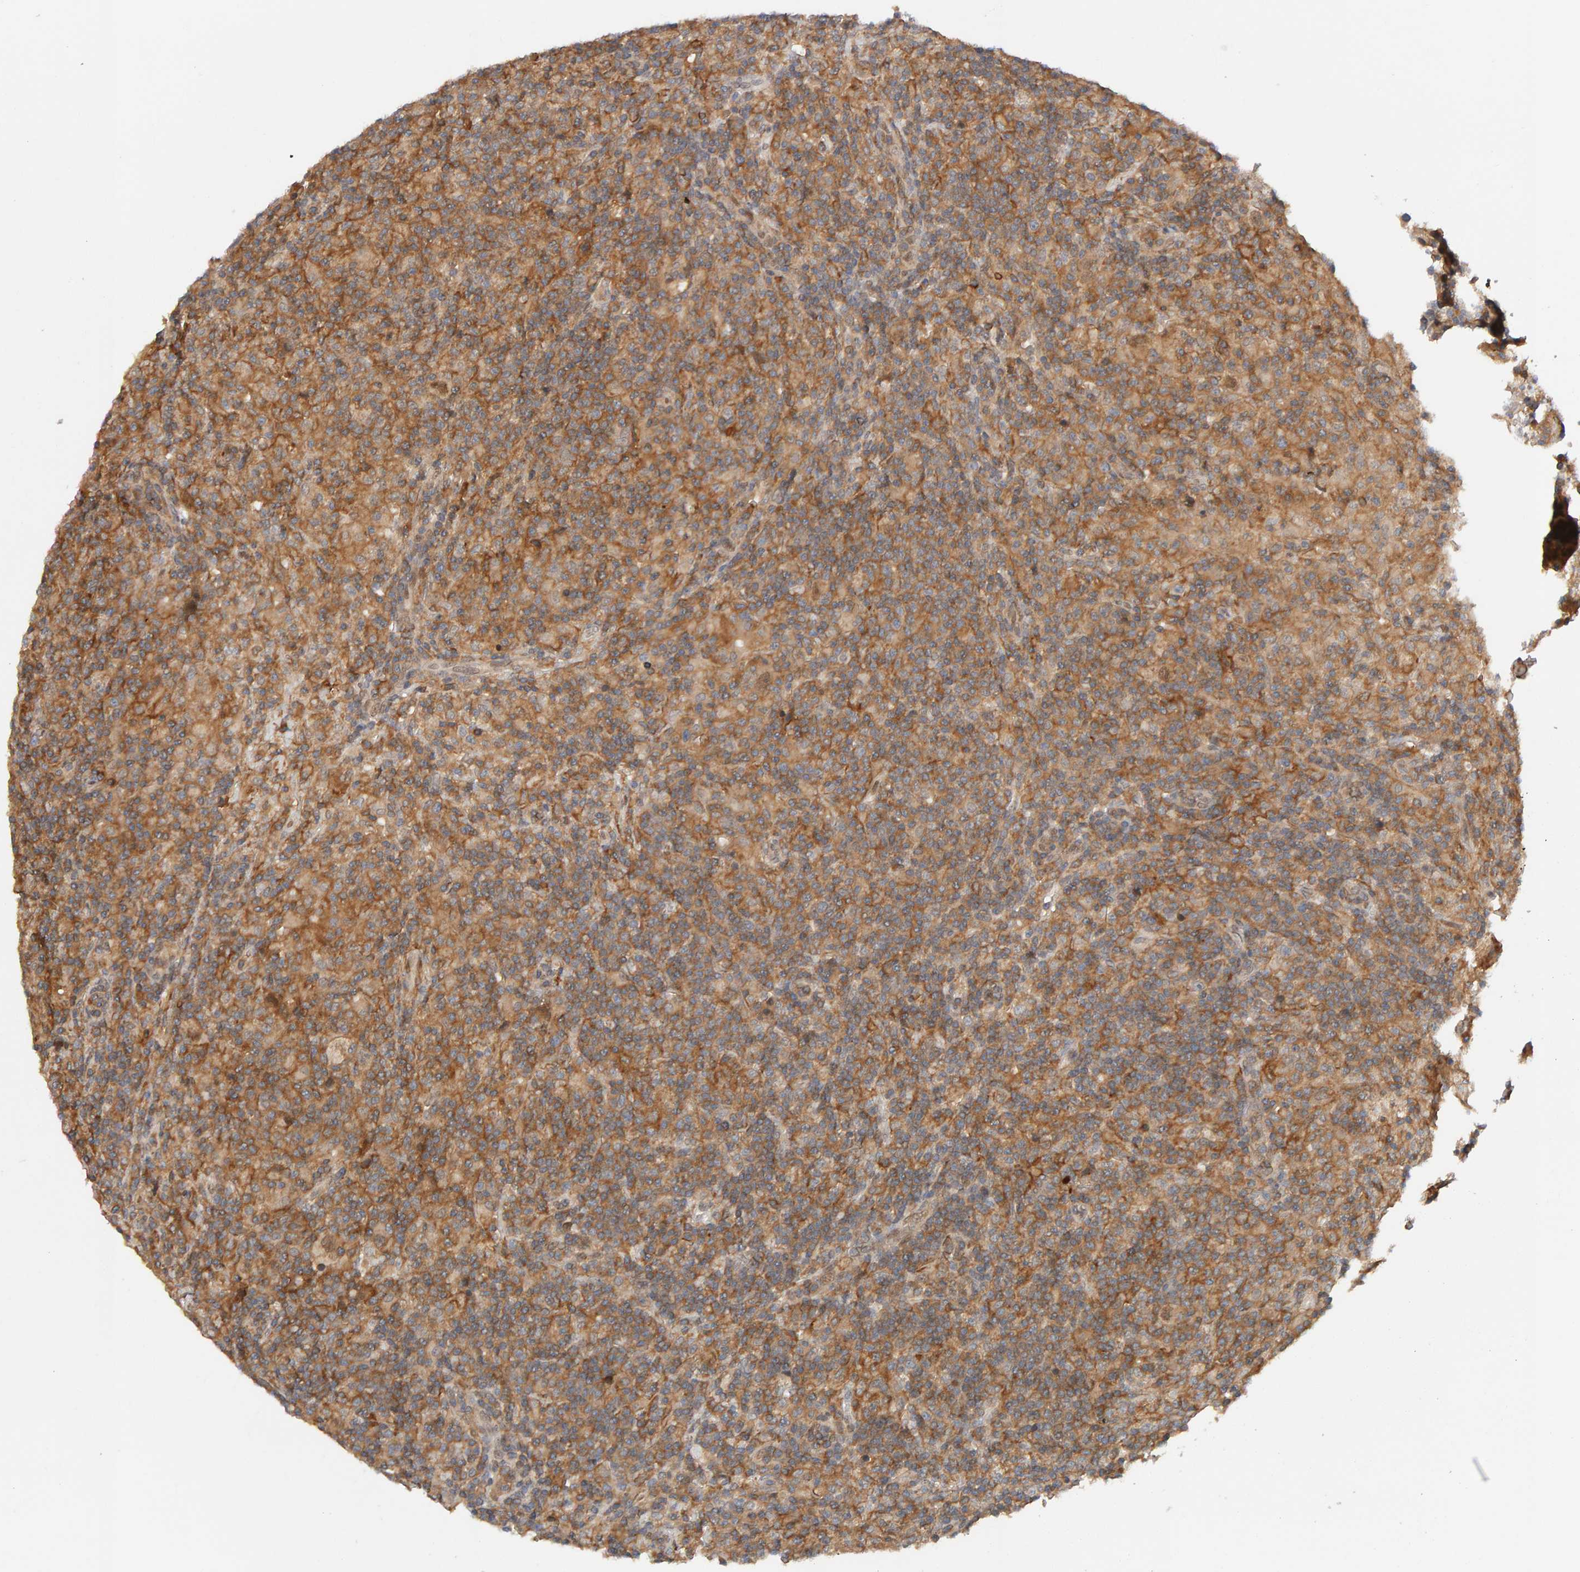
{"staining": {"intensity": "moderate", "quantity": "25%-75%", "location": "cytoplasmic/membranous"}, "tissue": "lymphoma", "cell_type": "Tumor cells", "image_type": "cancer", "snomed": [{"axis": "morphology", "description": "Hodgkin's disease, NOS"}, {"axis": "topography", "description": "Lymph node"}], "caption": "DAB immunohistochemical staining of human Hodgkin's disease demonstrates moderate cytoplasmic/membranous protein positivity in about 25%-75% of tumor cells. (DAB IHC, brown staining for protein, blue staining for nuclei).", "gene": "NUDCD1", "patient": {"sex": "male", "age": 70}}